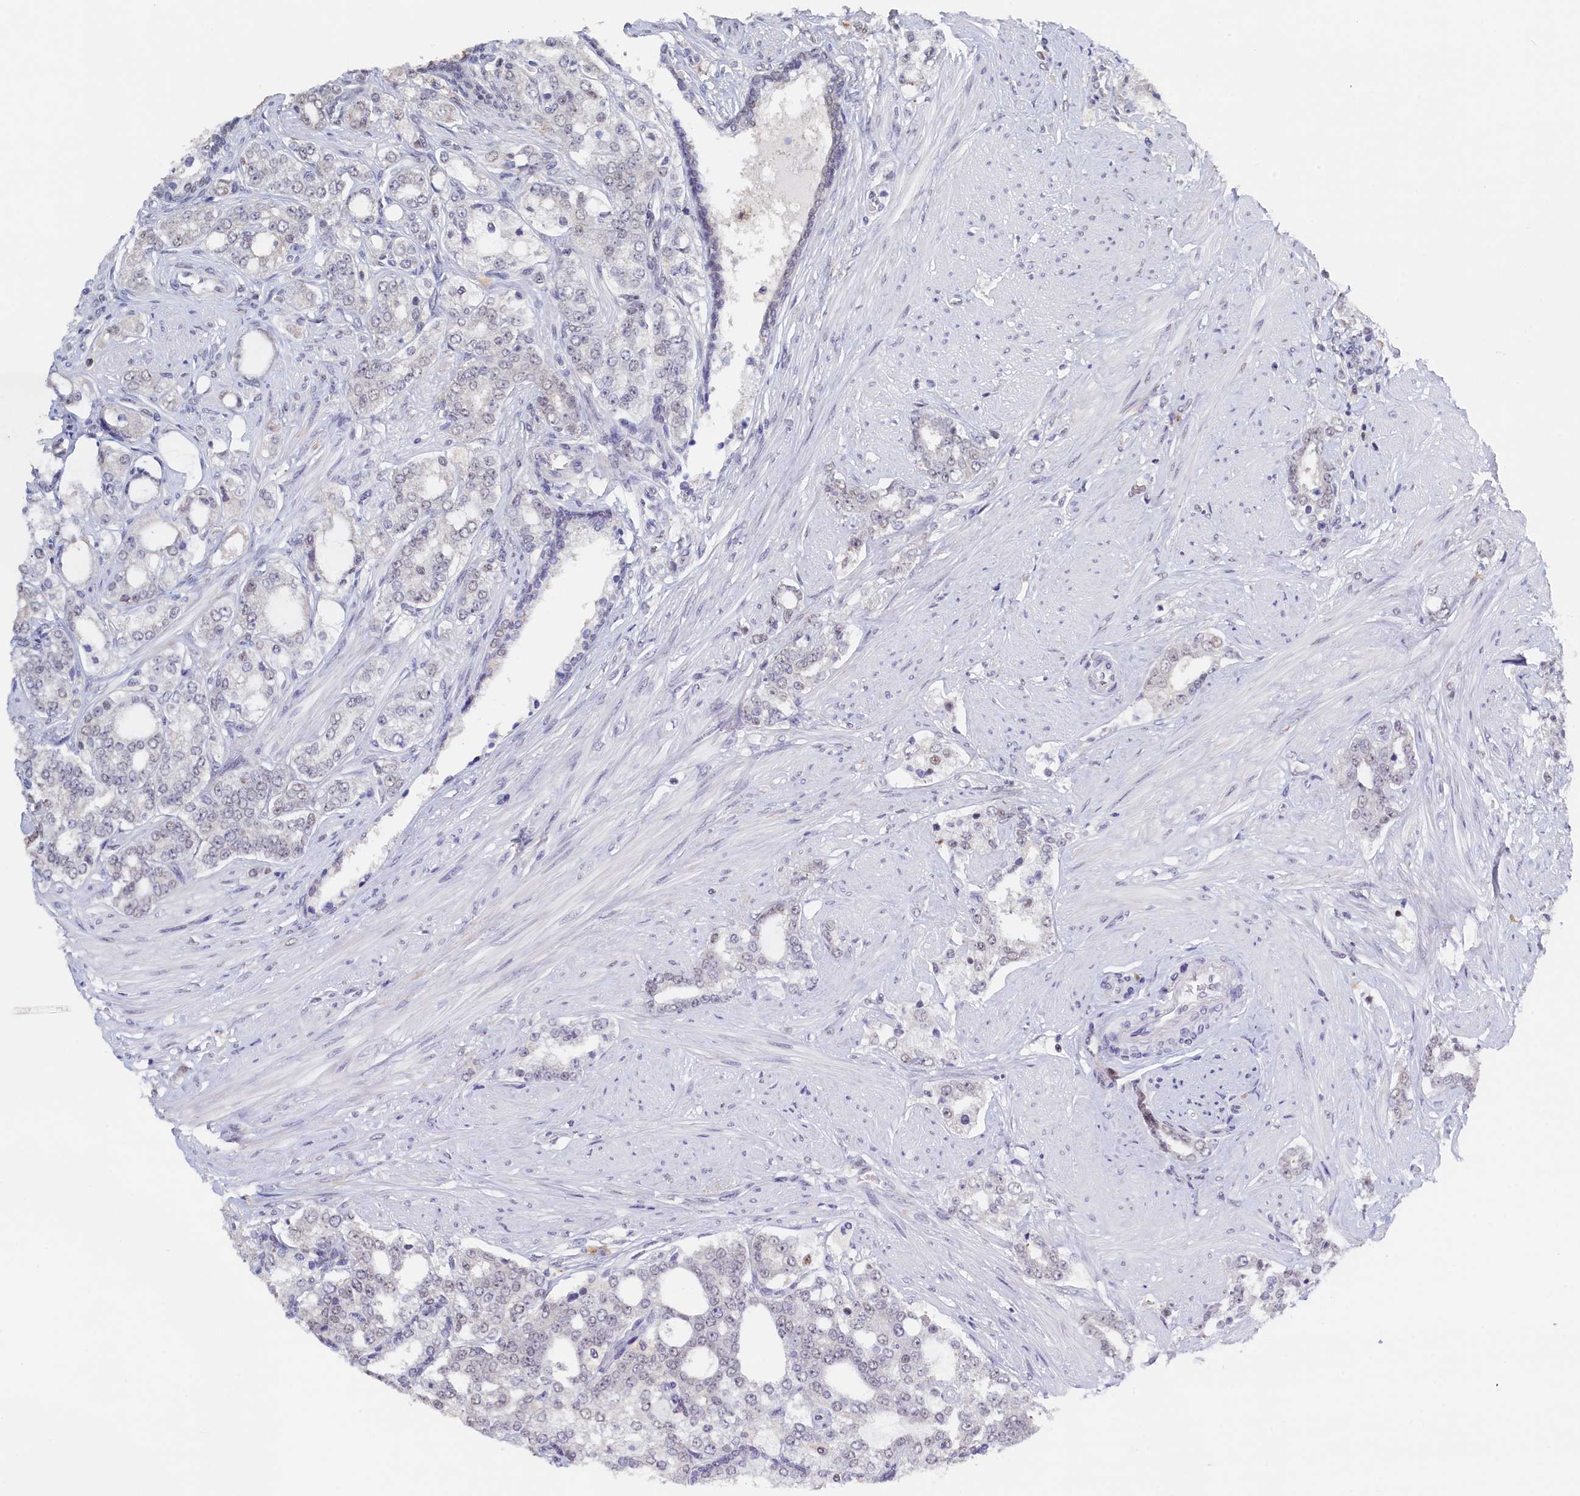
{"staining": {"intensity": "moderate", "quantity": "25%-75%", "location": "nuclear"}, "tissue": "prostate cancer", "cell_type": "Tumor cells", "image_type": "cancer", "snomed": [{"axis": "morphology", "description": "Adenocarcinoma, High grade"}, {"axis": "topography", "description": "Prostate"}], "caption": "Immunohistochemistry (IHC) of prostate cancer (adenocarcinoma (high-grade)) shows medium levels of moderate nuclear positivity in about 25%-75% of tumor cells. The staining was performed using DAB (3,3'-diaminobenzidine), with brown indicating positive protein expression. Nuclei are stained blue with hematoxylin.", "gene": "MOSPD3", "patient": {"sex": "male", "age": 64}}